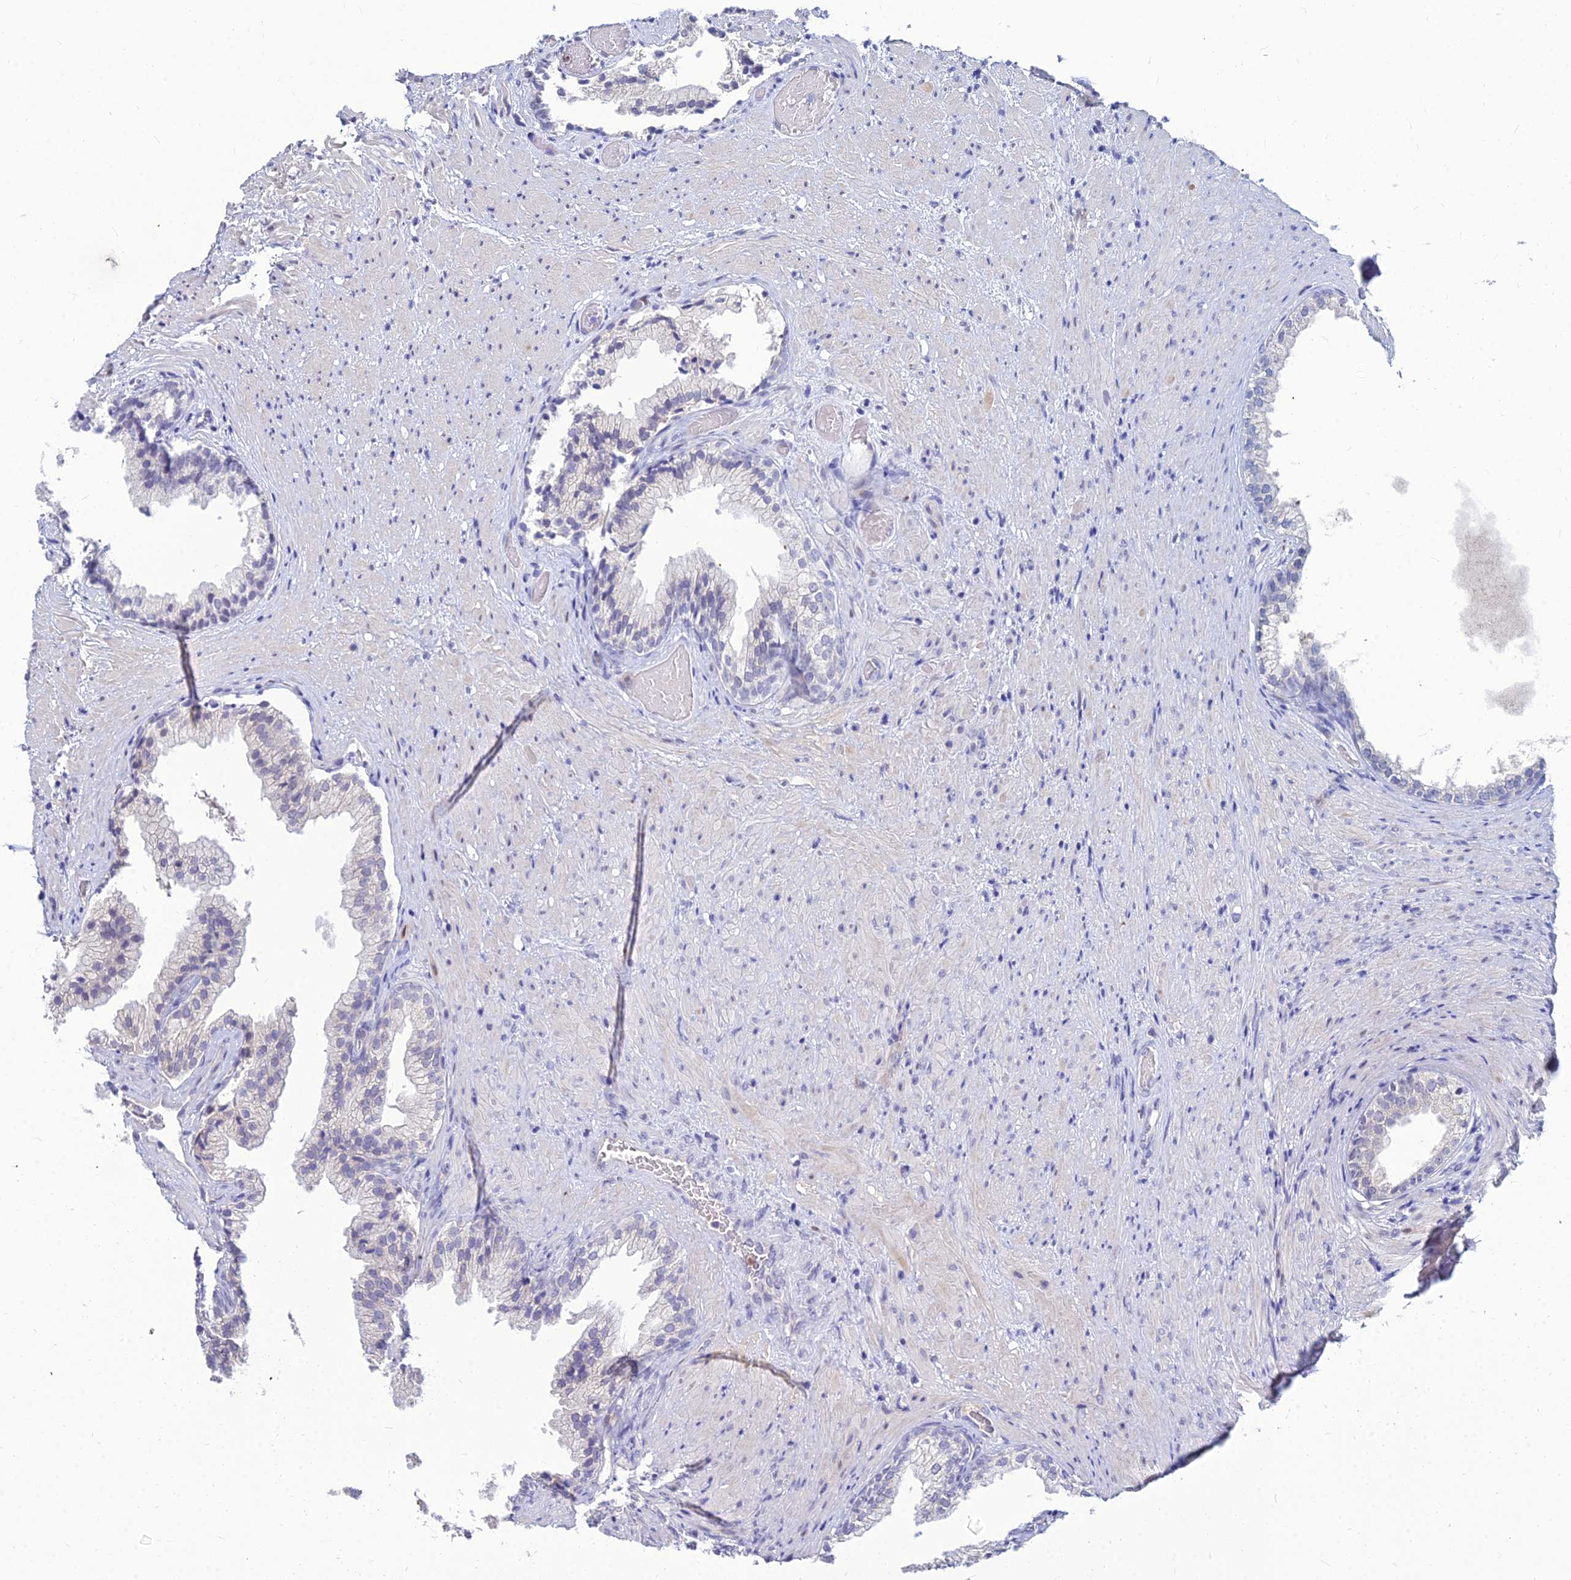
{"staining": {"intensity": "negative", "quantity": "none", "location": "none"}, "tissue": "prostate", "cell_type": "Glandular cells", "image_type": "normal", "snomed": [{"axis": "morphology", "description": "Normal tissue, NOS"}, {"axis": "topography", "description": "Prostate"}], "caption": "Glandular cells show no significant expression in unremarkable prostate. Brightfield microscopy of immunohistochemistry stained with DAB (brown) and hematoxylin (blue), captured at high magnification.", "gene": "GOLGA6A", "patient": {"sex": "male", "age": 76}}